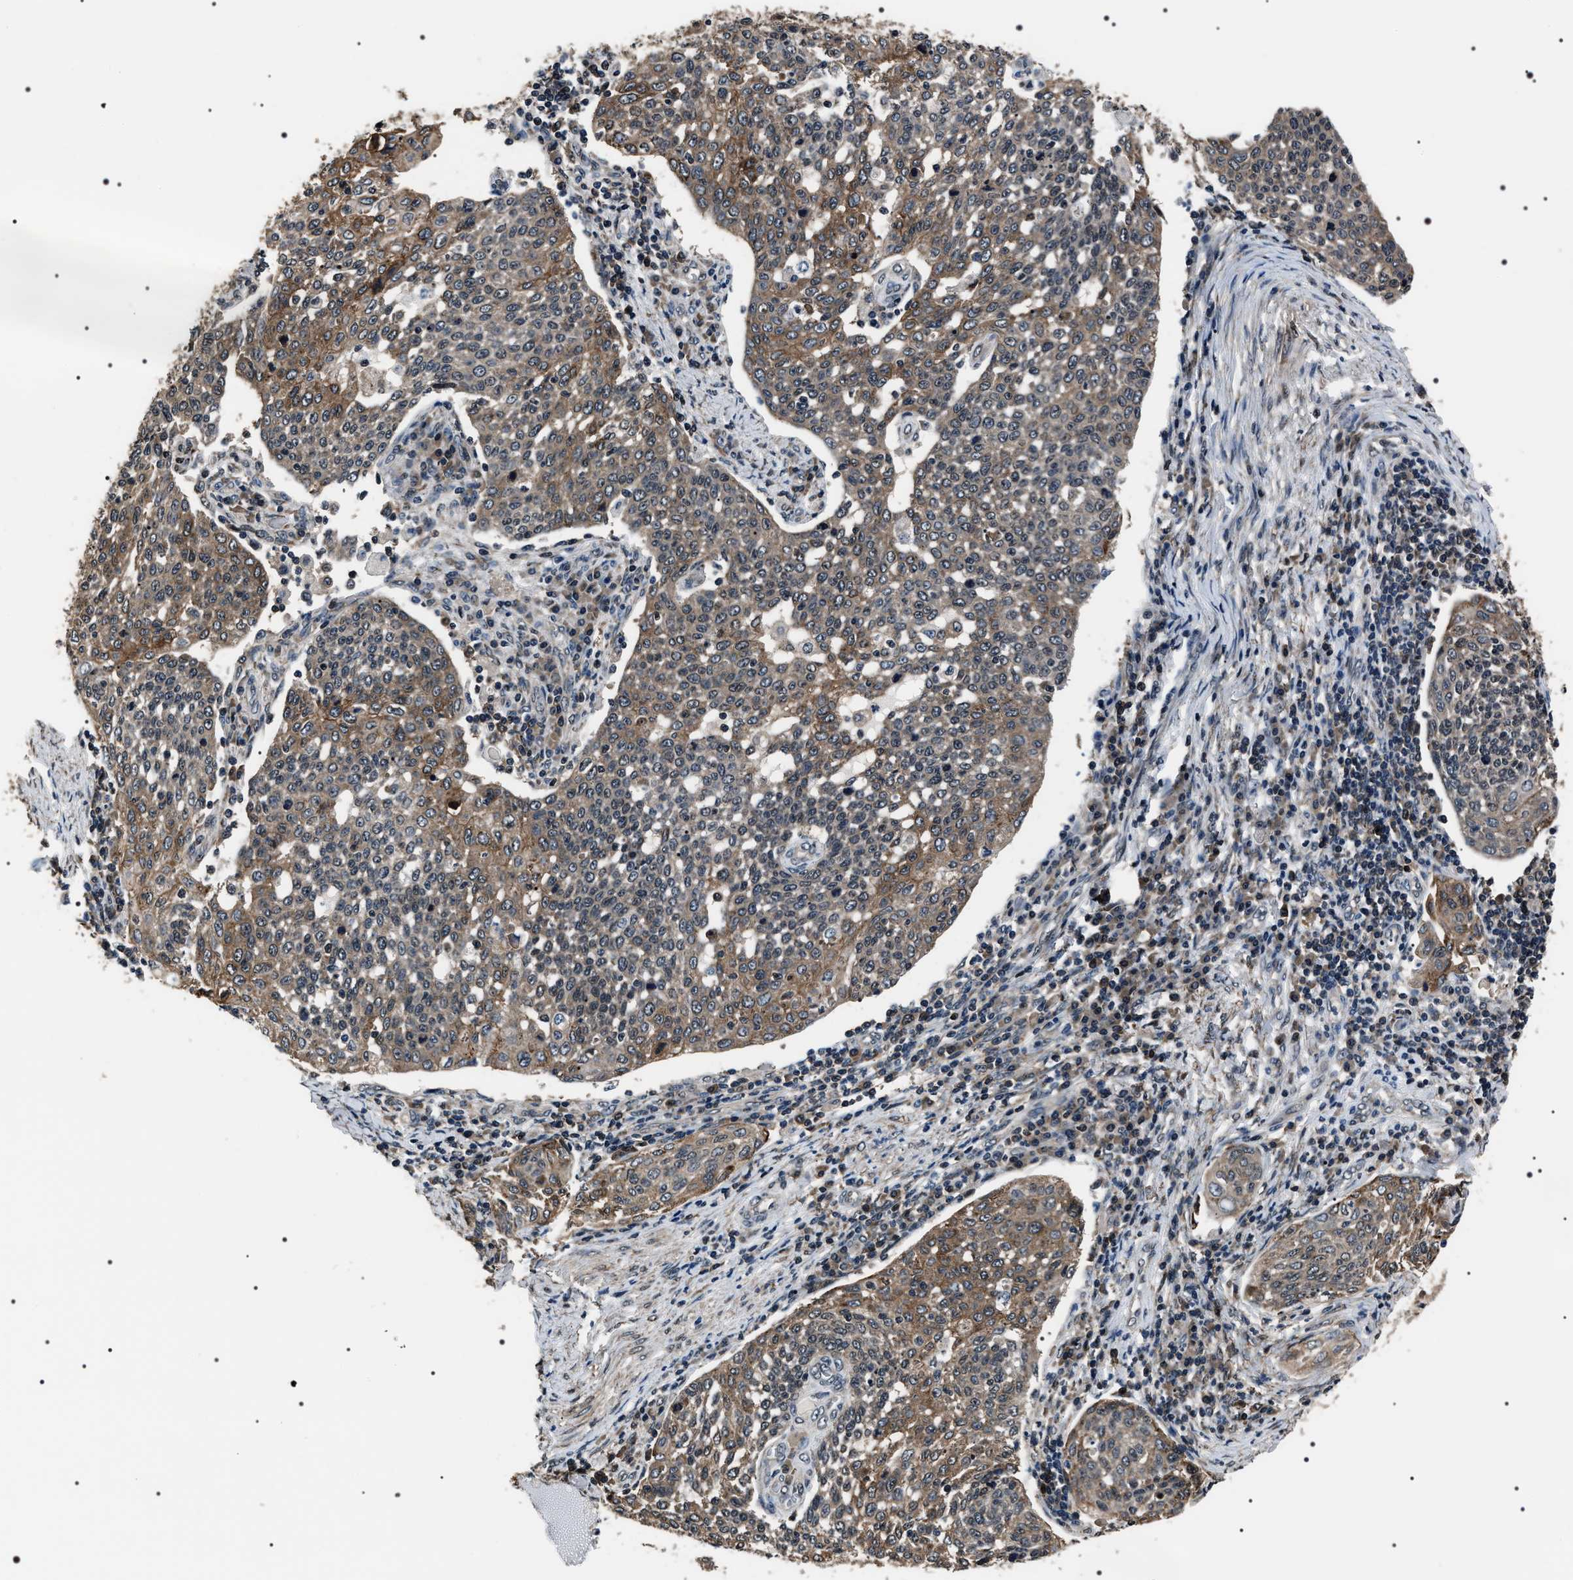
{"staining": {"intensity": "moderate", "quantity": ">75%", "location": "cytoplasmic/membranous"}, "tissue": "cervical cancer", "cell_type": "Tumor cells", "image_type": "cancer", "snomed": [{"axis": "morphology", "description": "Squamous cell carcinoma, NOS"}, {"axis": "topography", "description": "Cervix"}], "caption": "Immunohistochemical staining of squamous cell carcinoma (cervical) reveals medium levels of moderate cytoplasmic/membranous protein expression in about >75% of tumor cells.", "gene": "SIPA1", "patient": {"sex": "female", "age": 34}}